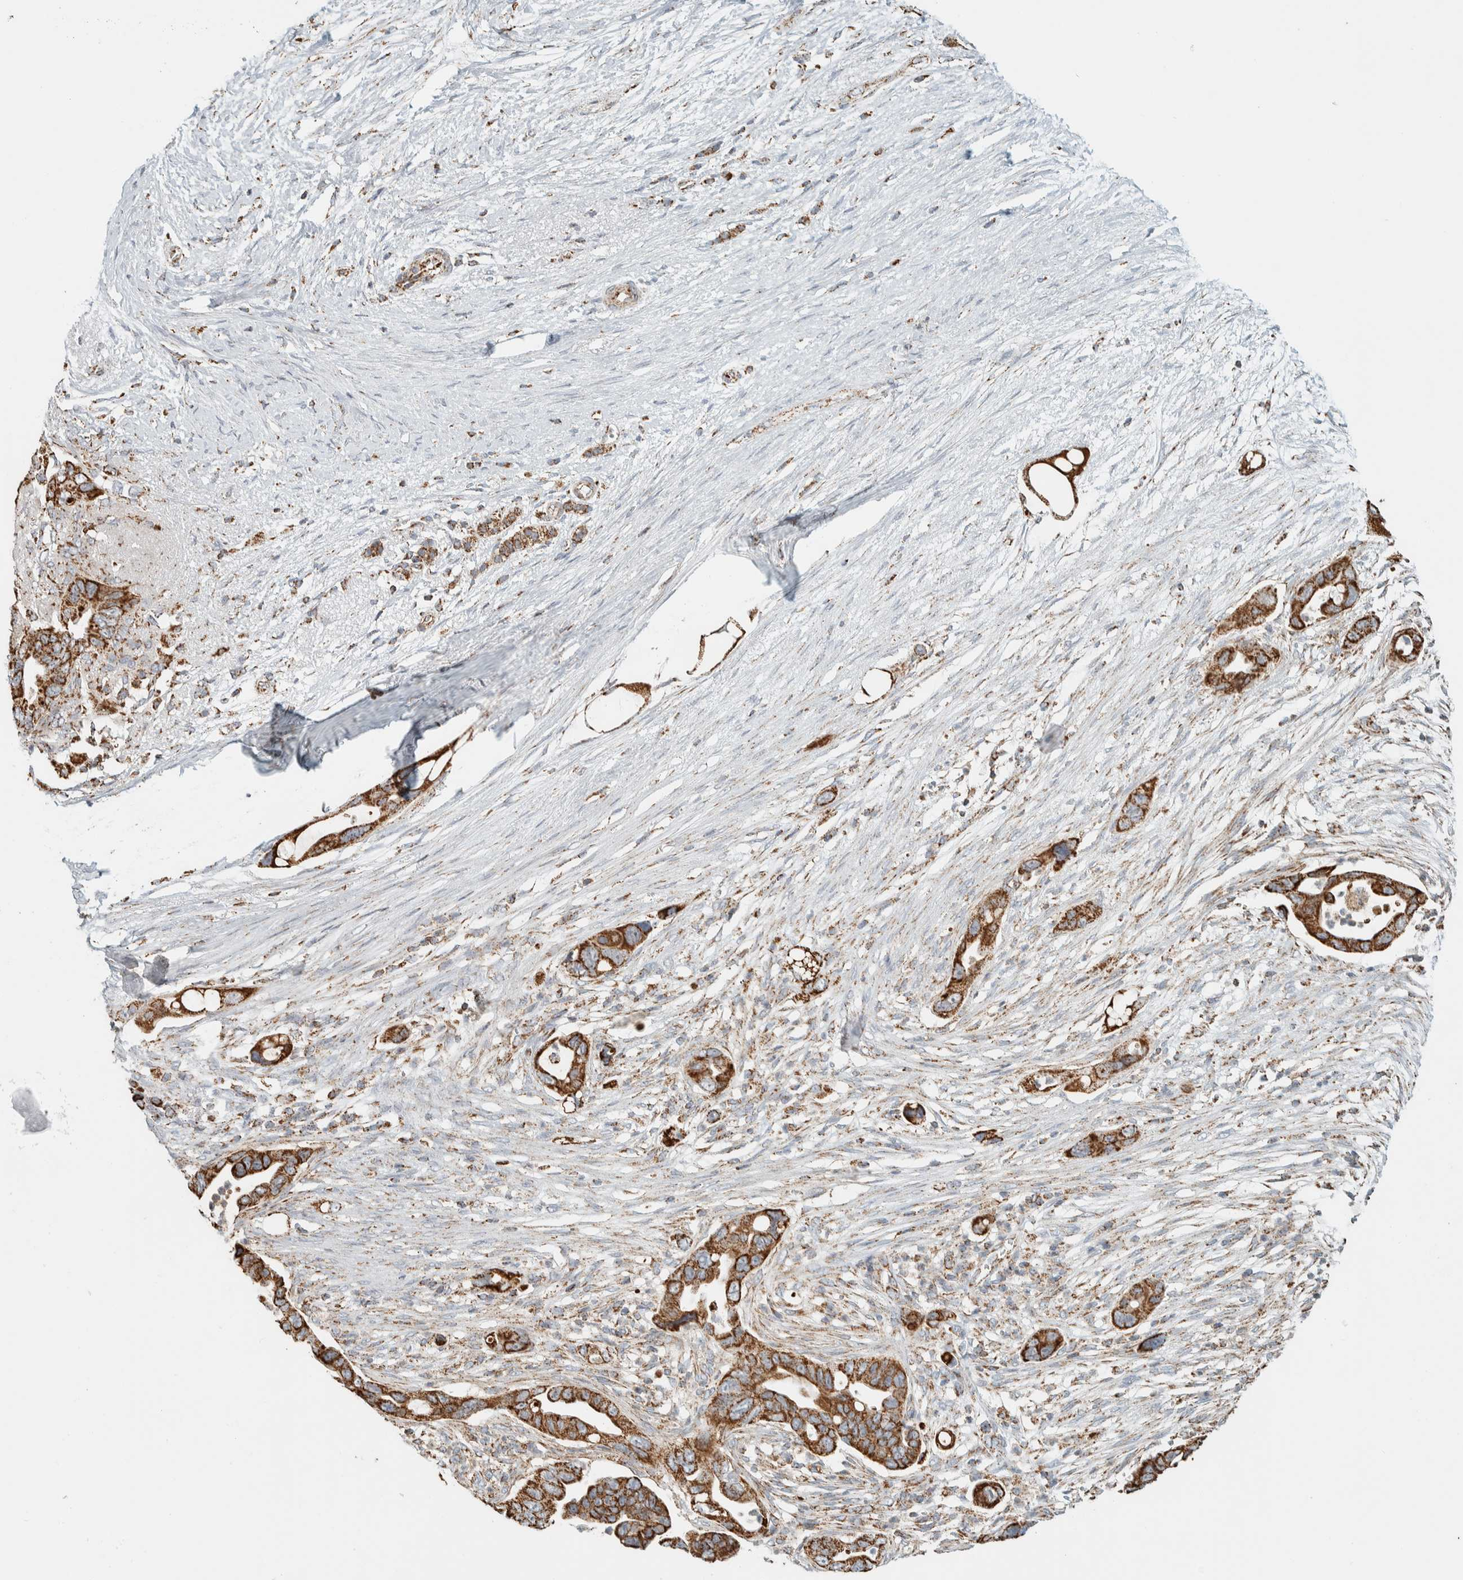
{"staining": {"intensity": "strong", "quantity": ">75%", "location": "cytoplasmic/membranous"}, "tissue": "pancreatic cancer", "cell_type": "Tumor cells", "image_type": "cancer", "snomed": [{"axis": "morphology", "description": "Adenocarcinoma, NOS"}, {"axis": "topography", "description": "Pancreas"}], "caption": "An immunohistochemistry photomicrograph of tumor tissue is shown. Protein staining in brown highlights strong cytoplasmic/membranous positivity in pancreatic cancer (adenocarcinoma) within tumor cells.", "gene": "ZNF454", "patient": {"sex": "female", "age": 72}}